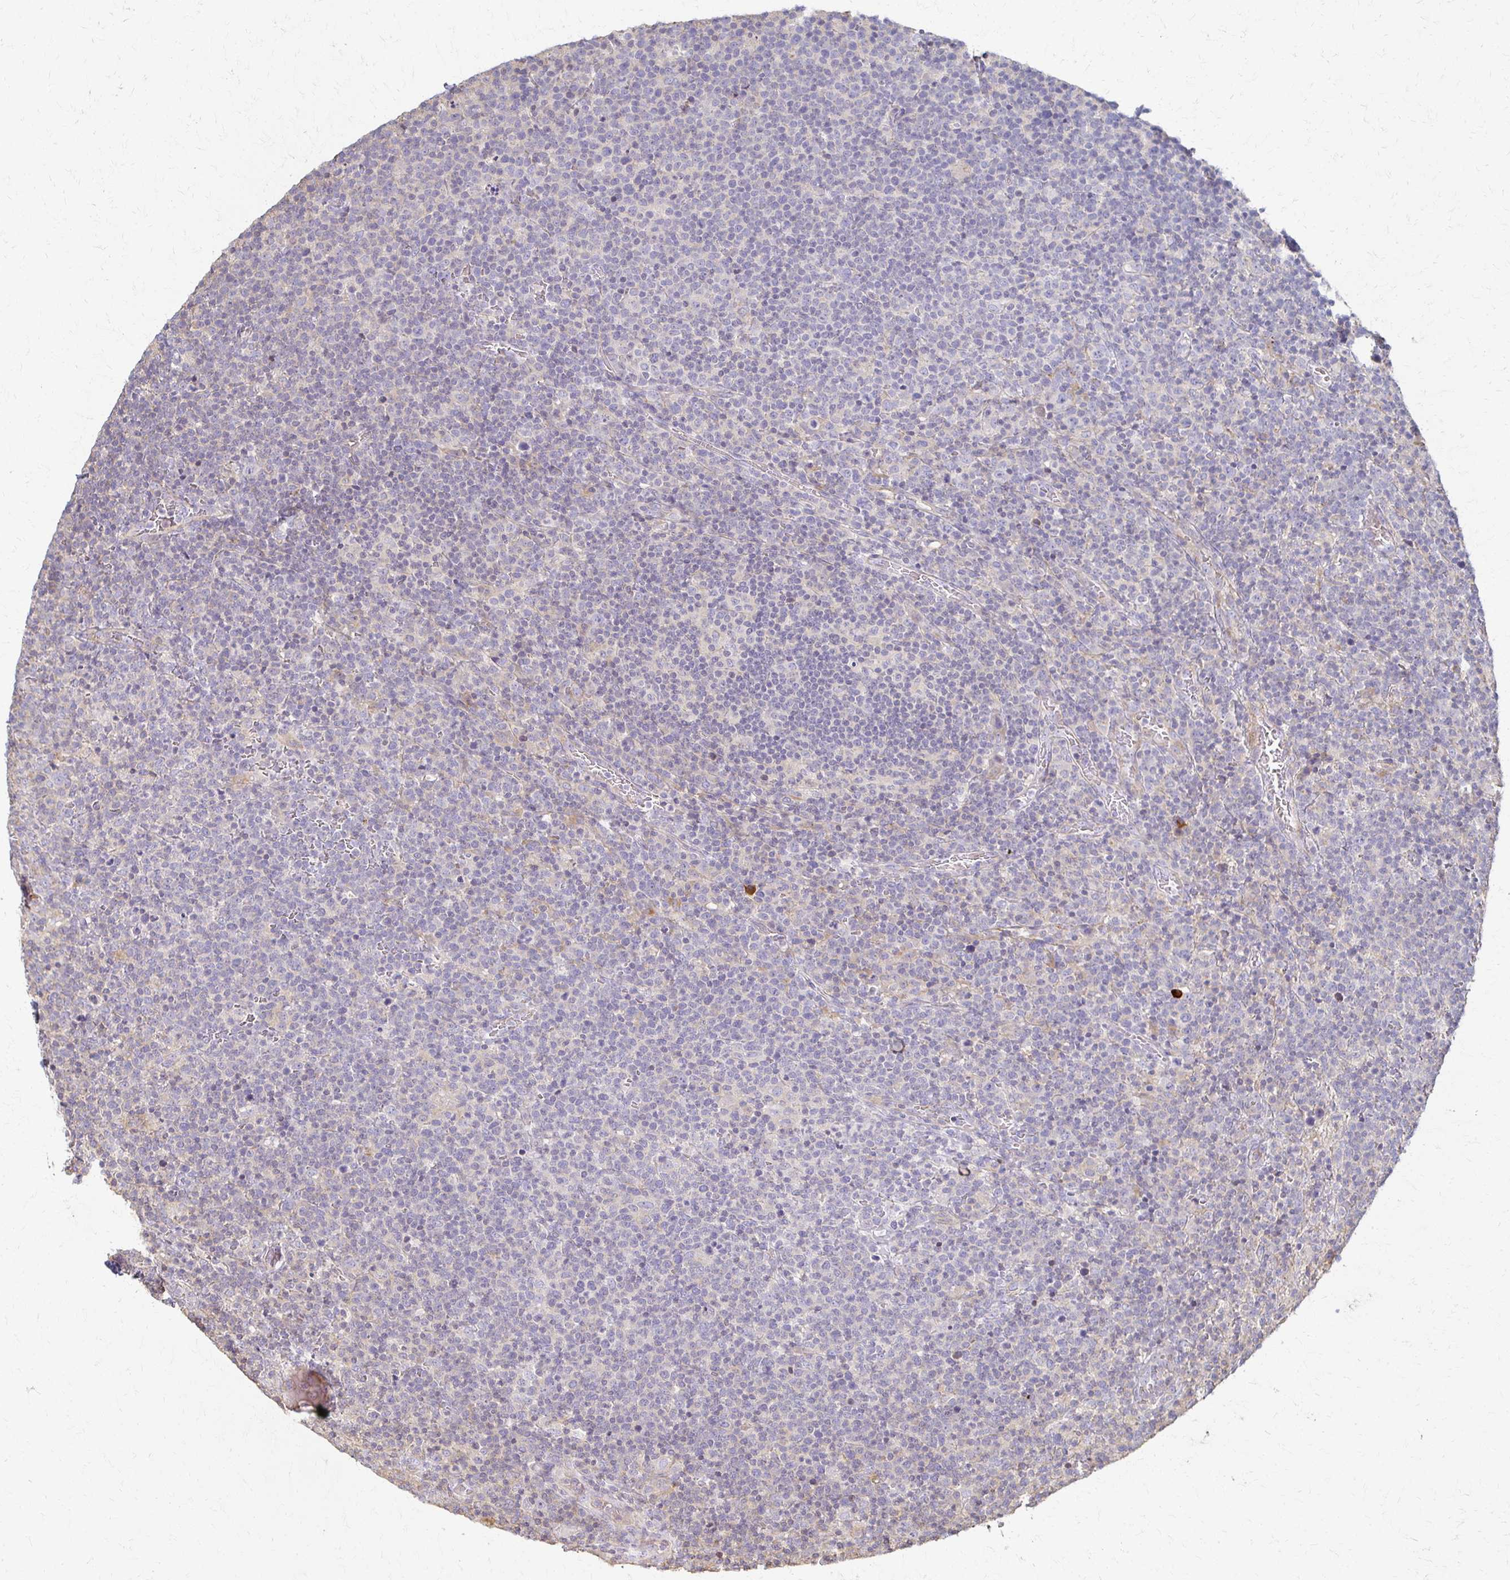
{"staining": {"intensity": "negative", "quantity": "none", "location": "none"}, "tissue": "lymphoma", "cell_type": "Tumor cells", "image_type": "cancer", "snomed": [{"axis": "morphology", "description": "Malignant lymphoma, non-Hodgkin's type, High grade"}, {"axis": "topography", "description": "Lymph node"}], "caption": "This photomicrograph is of malignant lymphoma, non-Hodgkin's type (high-grade) stained with IHC to label a protein in brown with the nuclei are counter-stained blue. There is no staining in tumor cells. The staining is performed using DAB brown chromogen with nuclei counter-stained in using hematoxylin.", "gene": "C1QTNF7", "patient": {"sex": "male", "age": 61}}